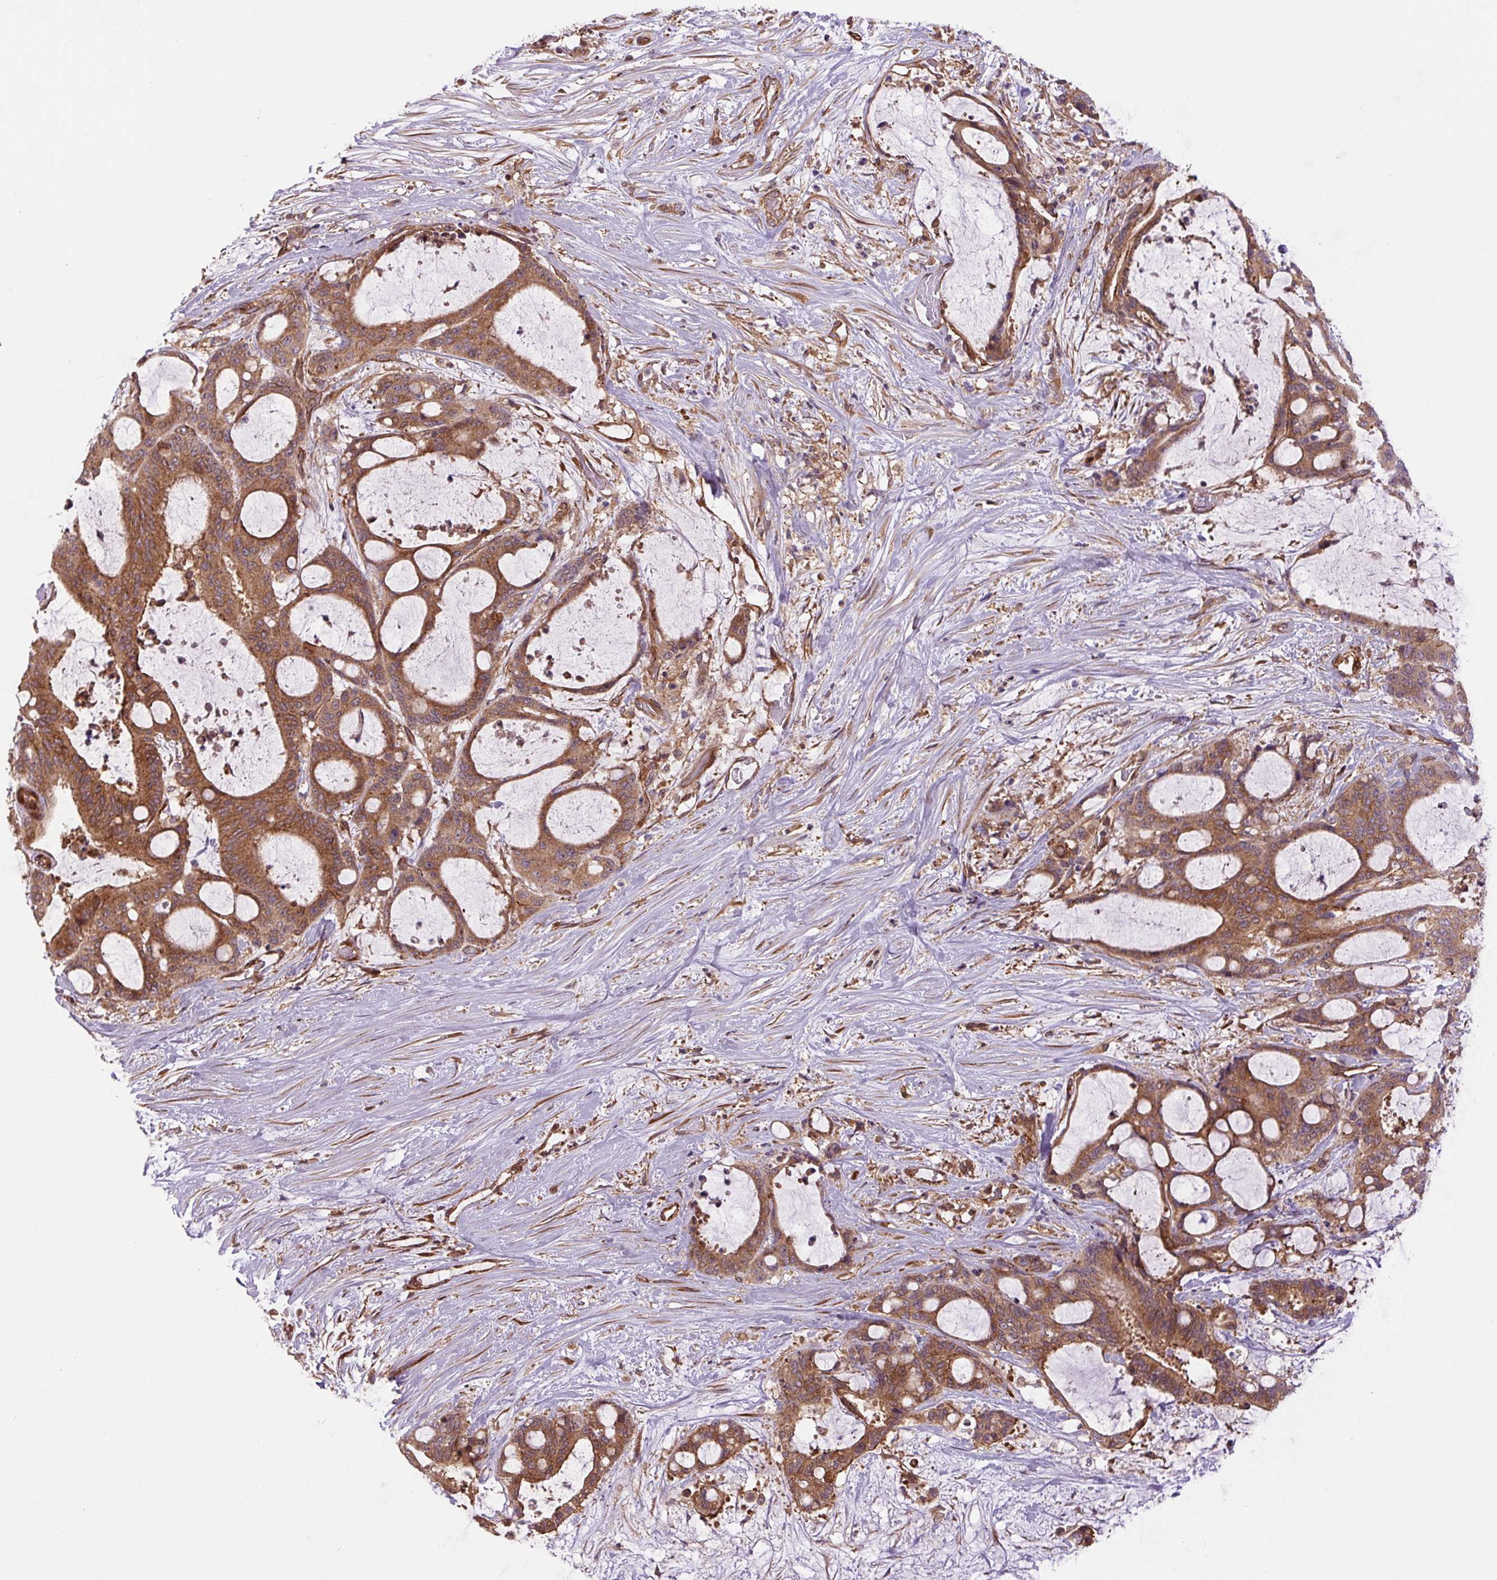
{"staining": {"intensity": "moderate", "quantity": ">75%", "location": "cytoplasmic/membranous"}, "tissue": "liver cancer", "cell_type": "Tumor cells", "image_type": "cancer", "snomed": [{"axis": "morphology", "description": "Normal tissue, NOS"}, {"axis": "morphology", "description": "Cholangiocarcinoma"}, {"axis": "topography", "description": "Liver"}, {"axis": "topography", "description": "Peripheral nerve tissue"}], "caption": "Liver cancer stained for a protein (brown) displays moderate cytoplasmic/membranous positive staining in about >75% of tumor cells.", "gene": "SEPTIN10", "patient": {"sex": "female", "age": 73}}